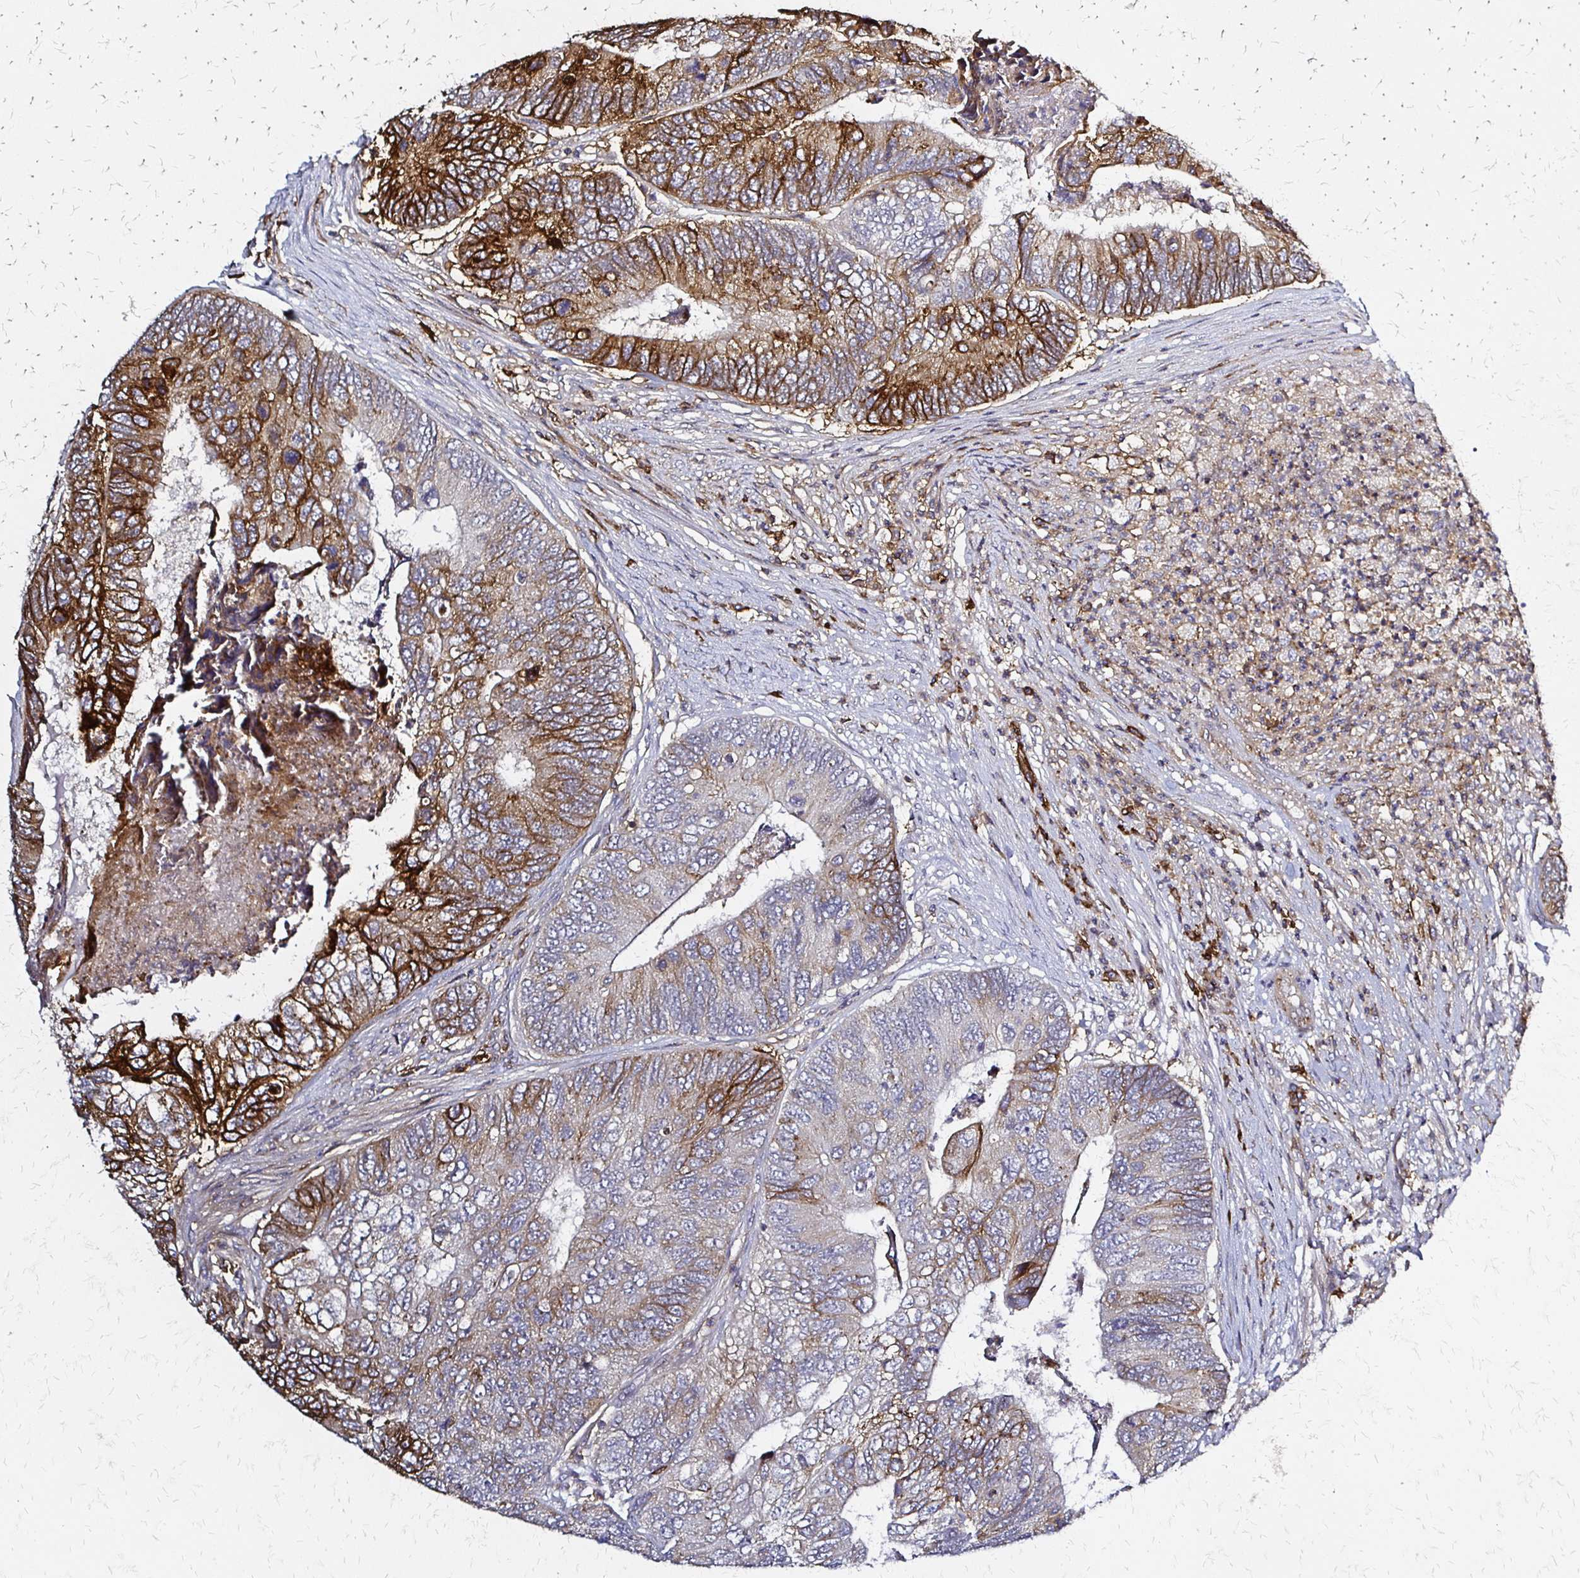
{"staining": {"intensity": "strong", "quantity": "25%-75%", "location": "cytoplasmic/membranous"}, "tissue": "colorectal cancer", "cell_type": "Tumor cells", "image_type": "cancer", "snomed": [{"axis": "morphology", "description": "Adenocarcinoma, NOS"}, {"axis": "topography", "description": "Colon"}], "caption": "This image exhibits adenocarcinoma (colorectal) stained with IHC to label a protein in brown. The cytoplasmic/membranous of tumor cells show strong positivity for the protein. Nuclei are counter-stained blue.", "gene": "SLC9A9", "patient": {"sex": "female", "age": 67}}